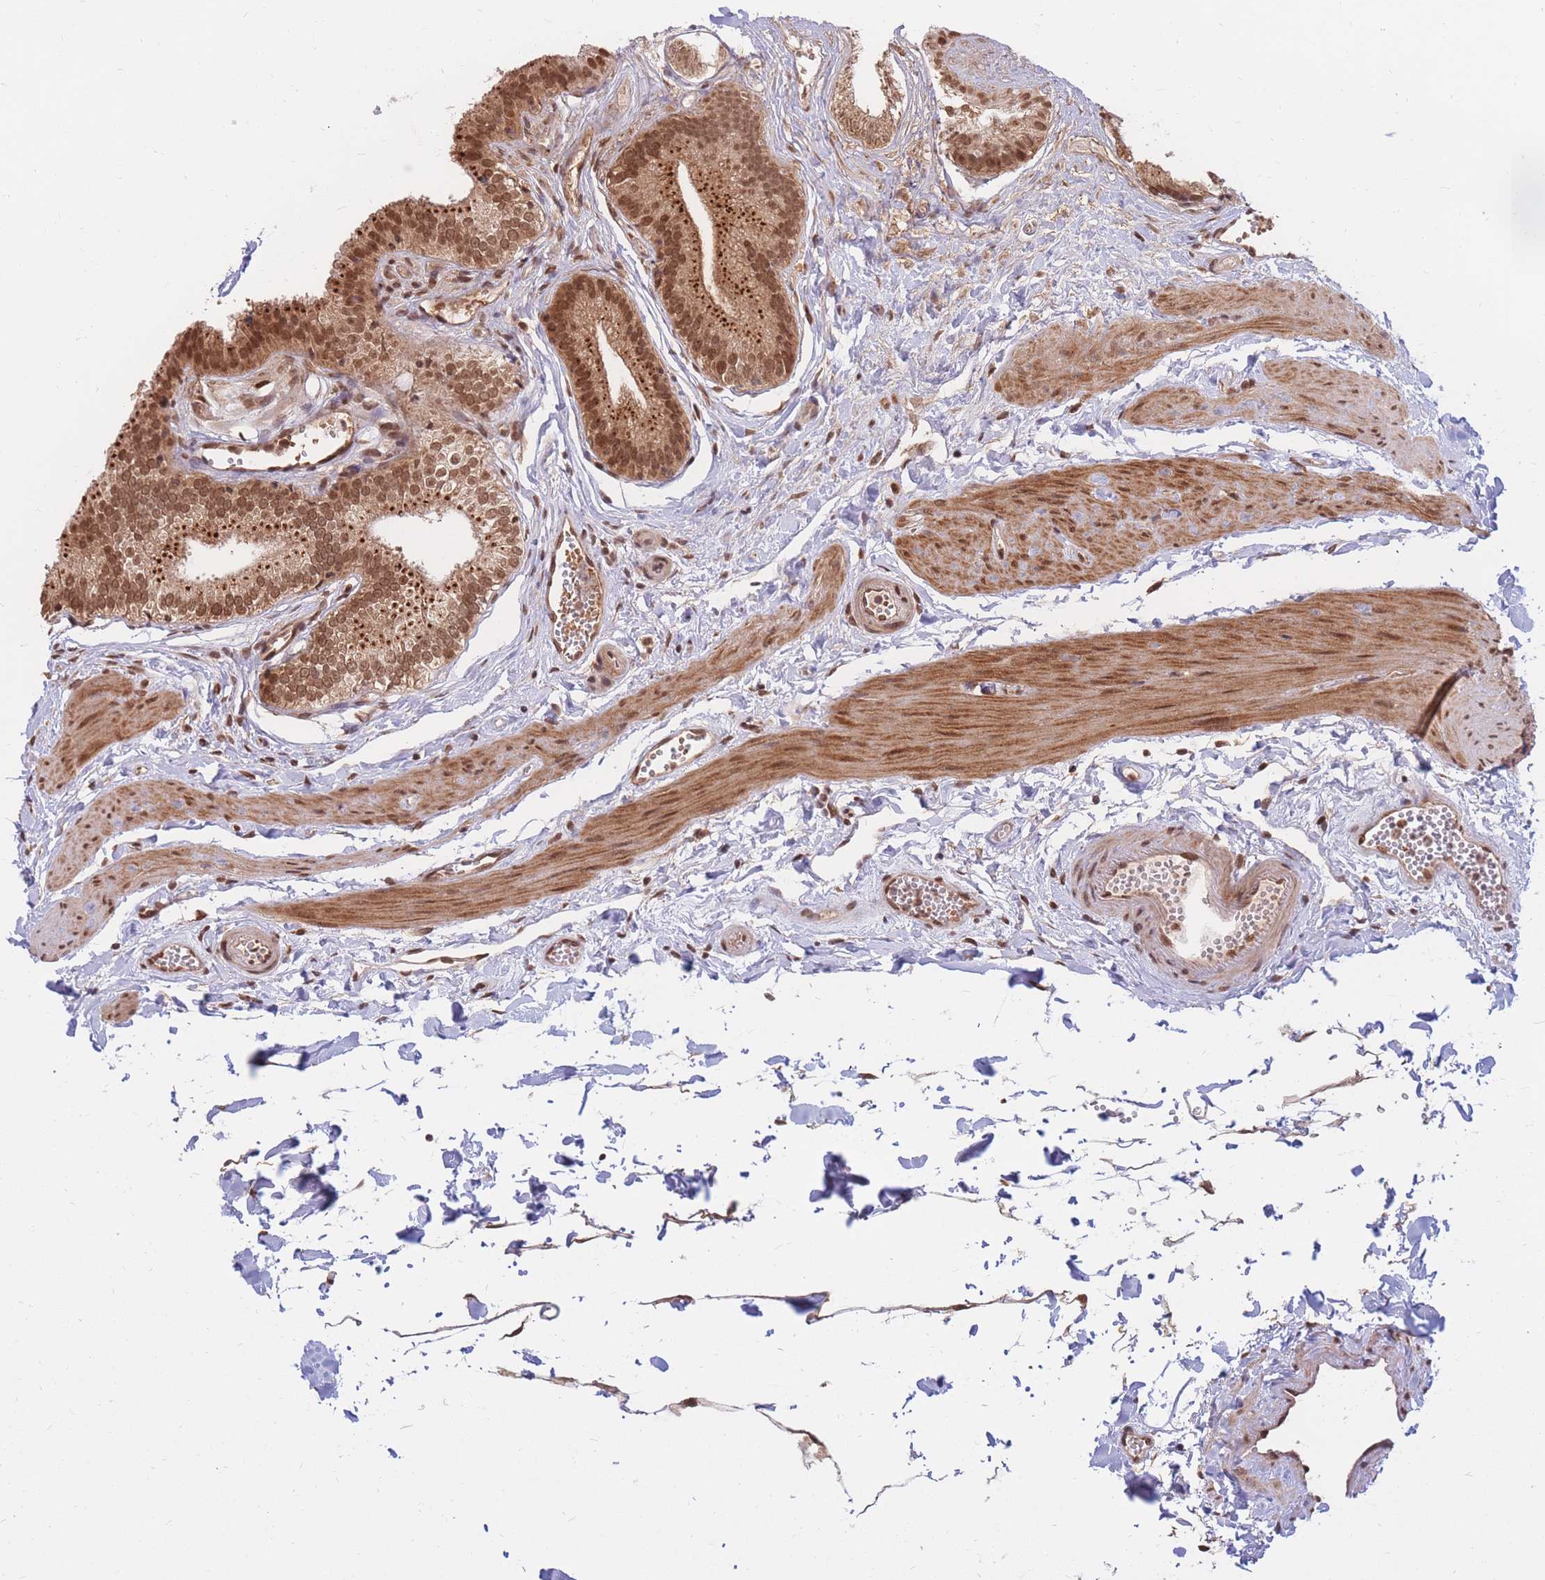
{"staining": {"intensity": "strong", "quantity": ">75%", "location": "cytoplasmic/membranous,nuclear"}, "tissue": "gallbladder", "cell_type": "Glandular cells", "image_type": "normal", "snomed": [{"axis": "morphology", "description": "Normal tissue, NOS"}, {"axis": "topography", "description": "Gallbladder"}], "caption": "This is an image of immunohistochemistry (IHC) staining of benign gallbladder, which shows strong expression in the cytoplasmic/membranous,nuclear of glandular cells.", "gene": "SRA1", "patient": {"sex": "female", "age": 54}}